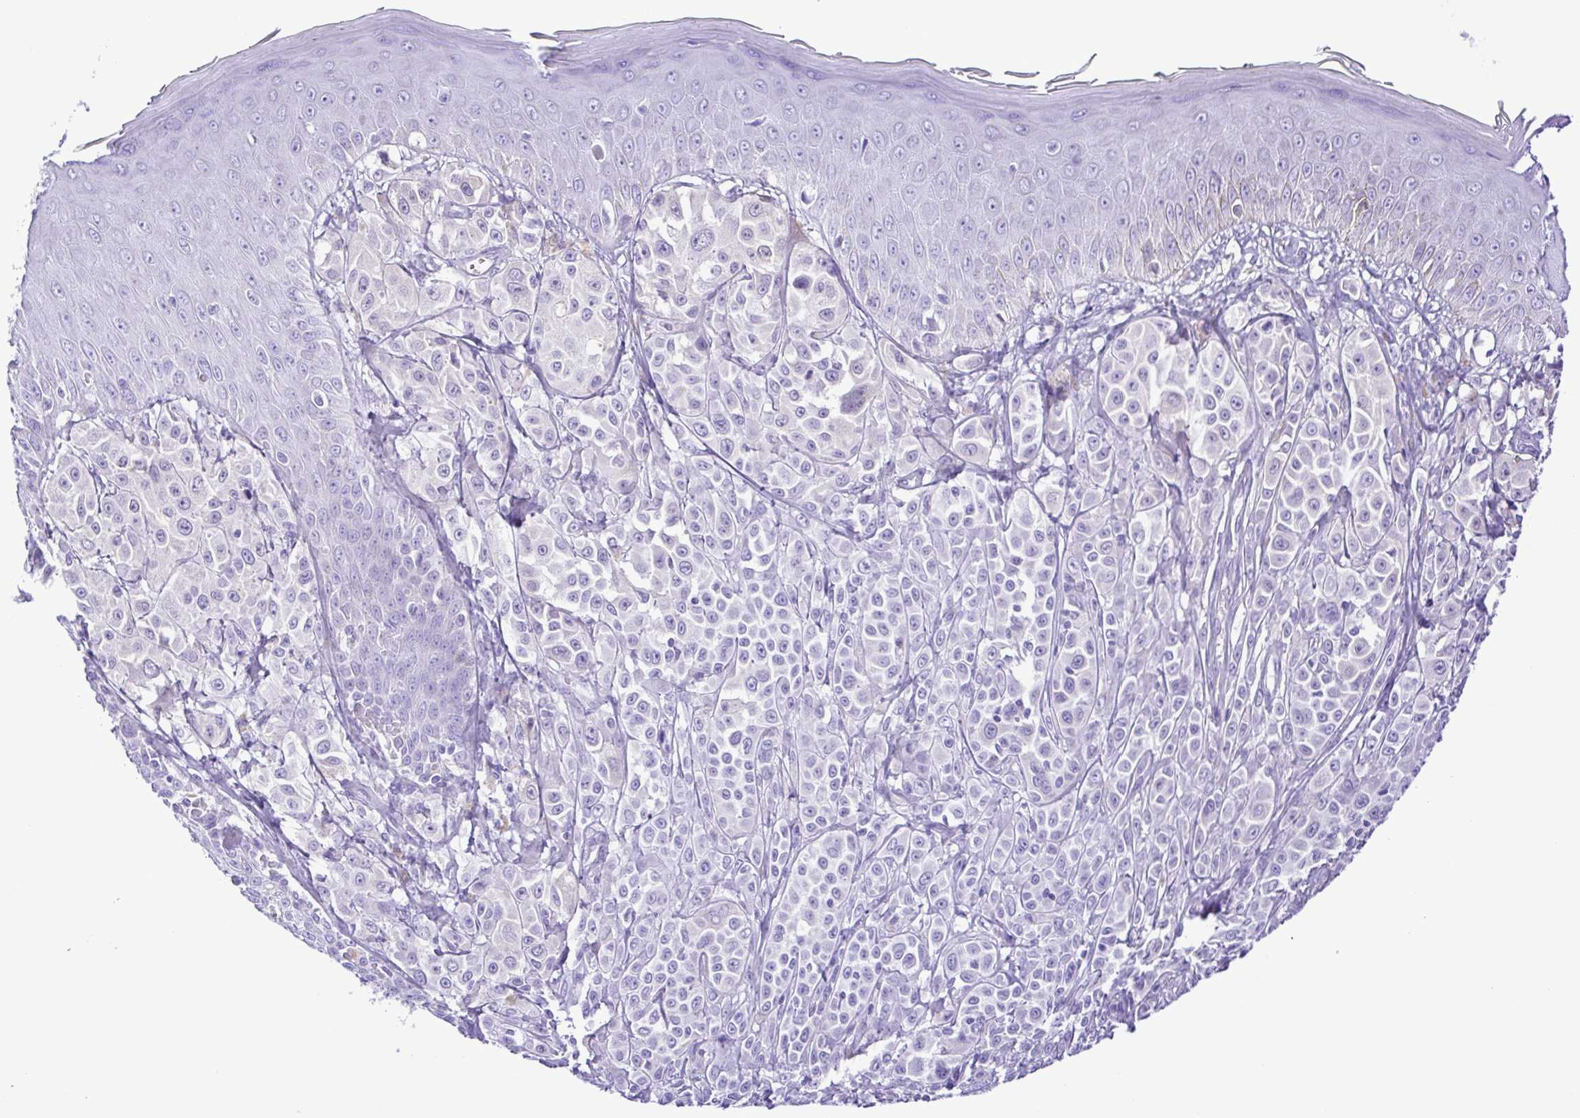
{"staining": {"intensity": "negative", "quantity": "none", "location": "none"}, "tissue": "melanoma", "cell_type": "Tumor cells", "image_type": "cancer", "snomed": [{"axis": "morphology", "description": "Malignant melanoma, NOS"}, {"axis": "topography", "description": "Skin"}], "caption": "The photomicrograph shows no staining of tumor cells in melanoma.", "gene": "SYT1", "patient": {"sex": "male", "age": 67}}